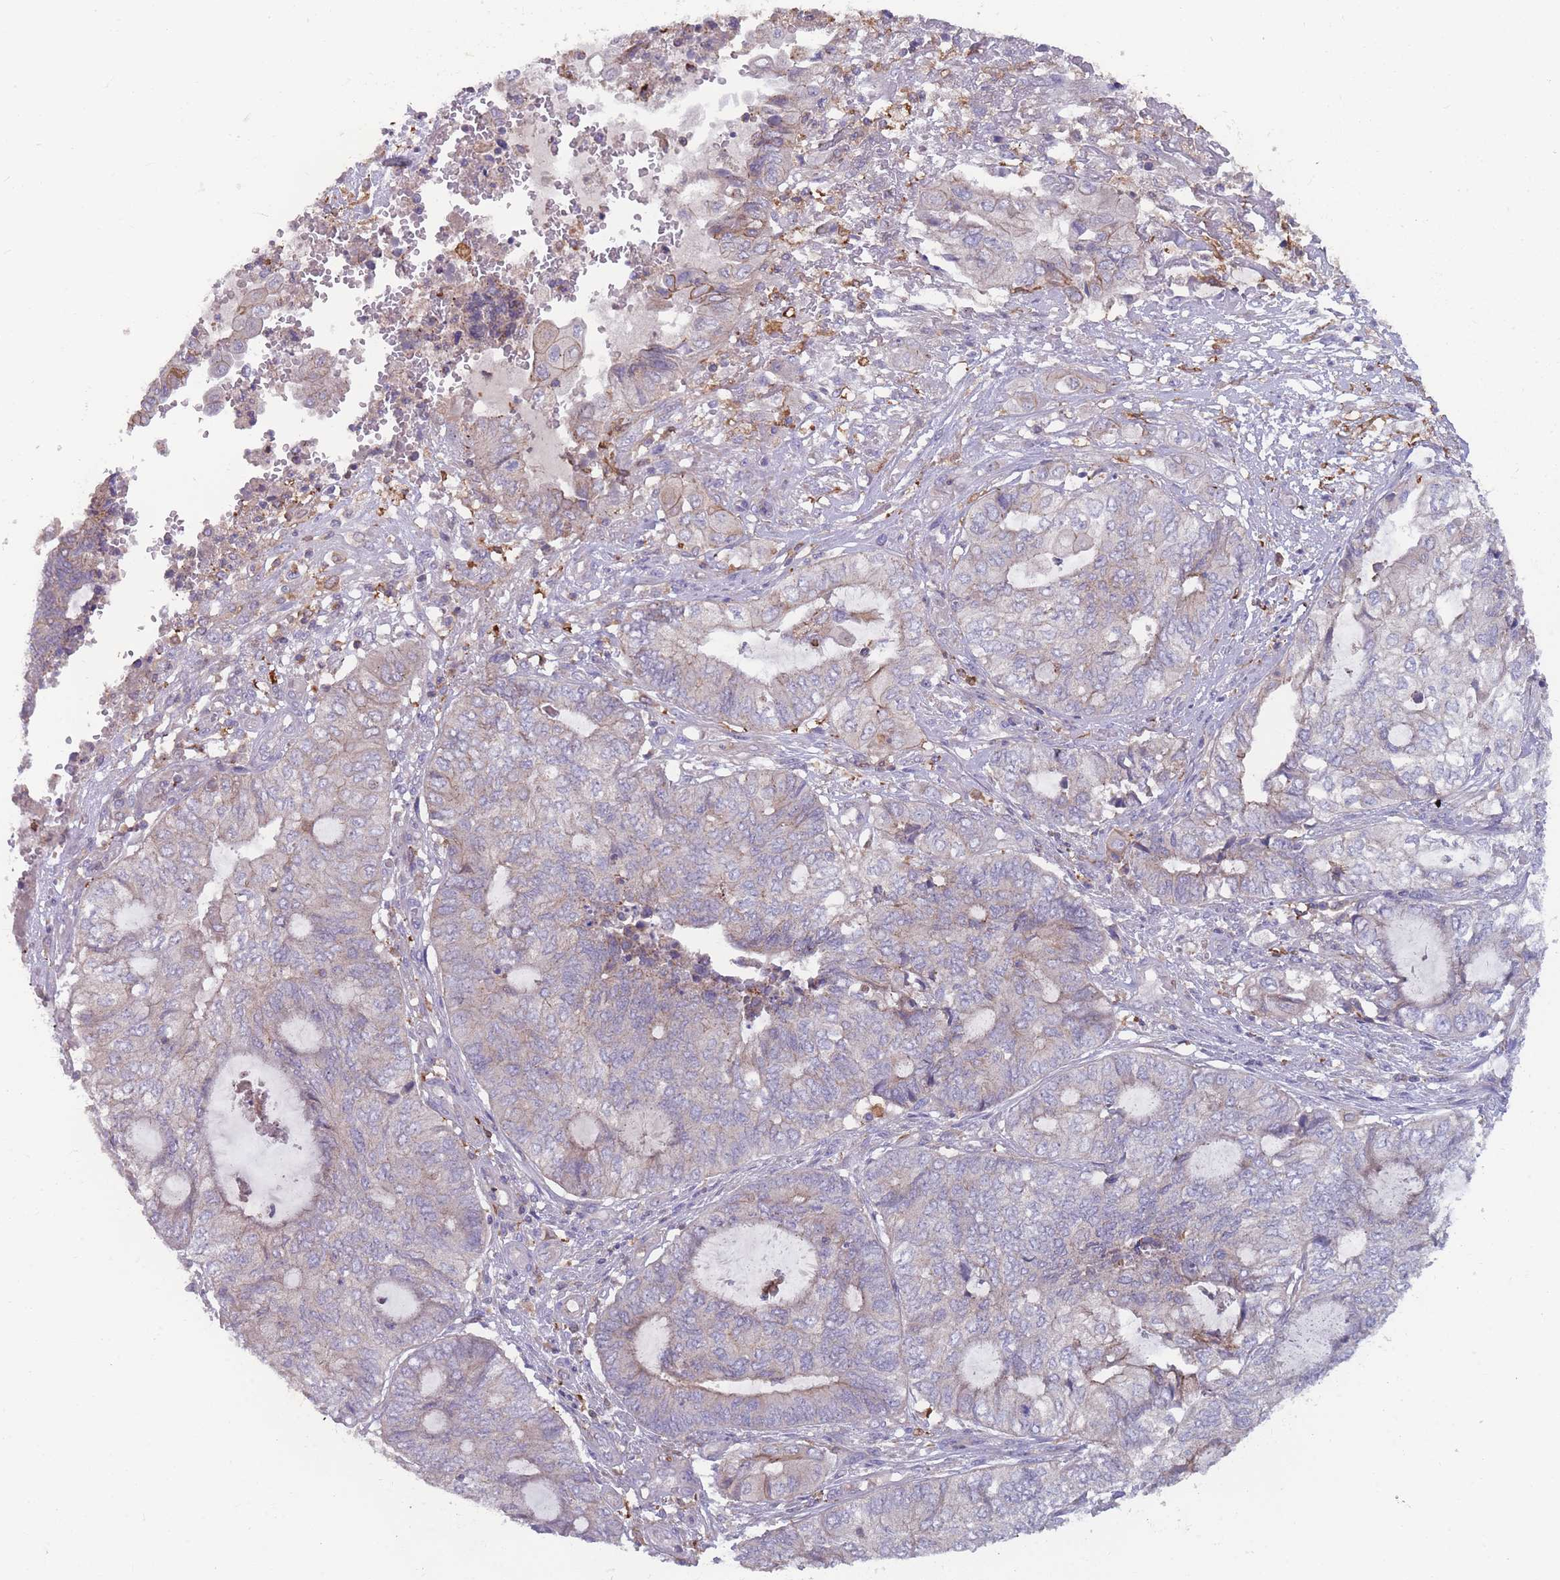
{"staining": {"intensity": "moderate", "quantity": "<25%", "location": "cytoplasmic/membranous"}, "tissue": "endometrial cancer", "cell_type": "Tumor cells", "image_type": "cancer", "snomed": [{"axis": "morphology", "description": "Adenocarcinoma, NOS"}, {"axis": "topography", "description": "Uterus"}, {"axis": "topography", "description": "Endometrium"}], "caption": "IHC of endometrial cancer (adenocarcinoma) exhibits low levels of moderate cytoplasmic/membranous expression in about <25% of tumor cells.", "gene": "CD33", "patient": {"sex": "female", "age": 70}}